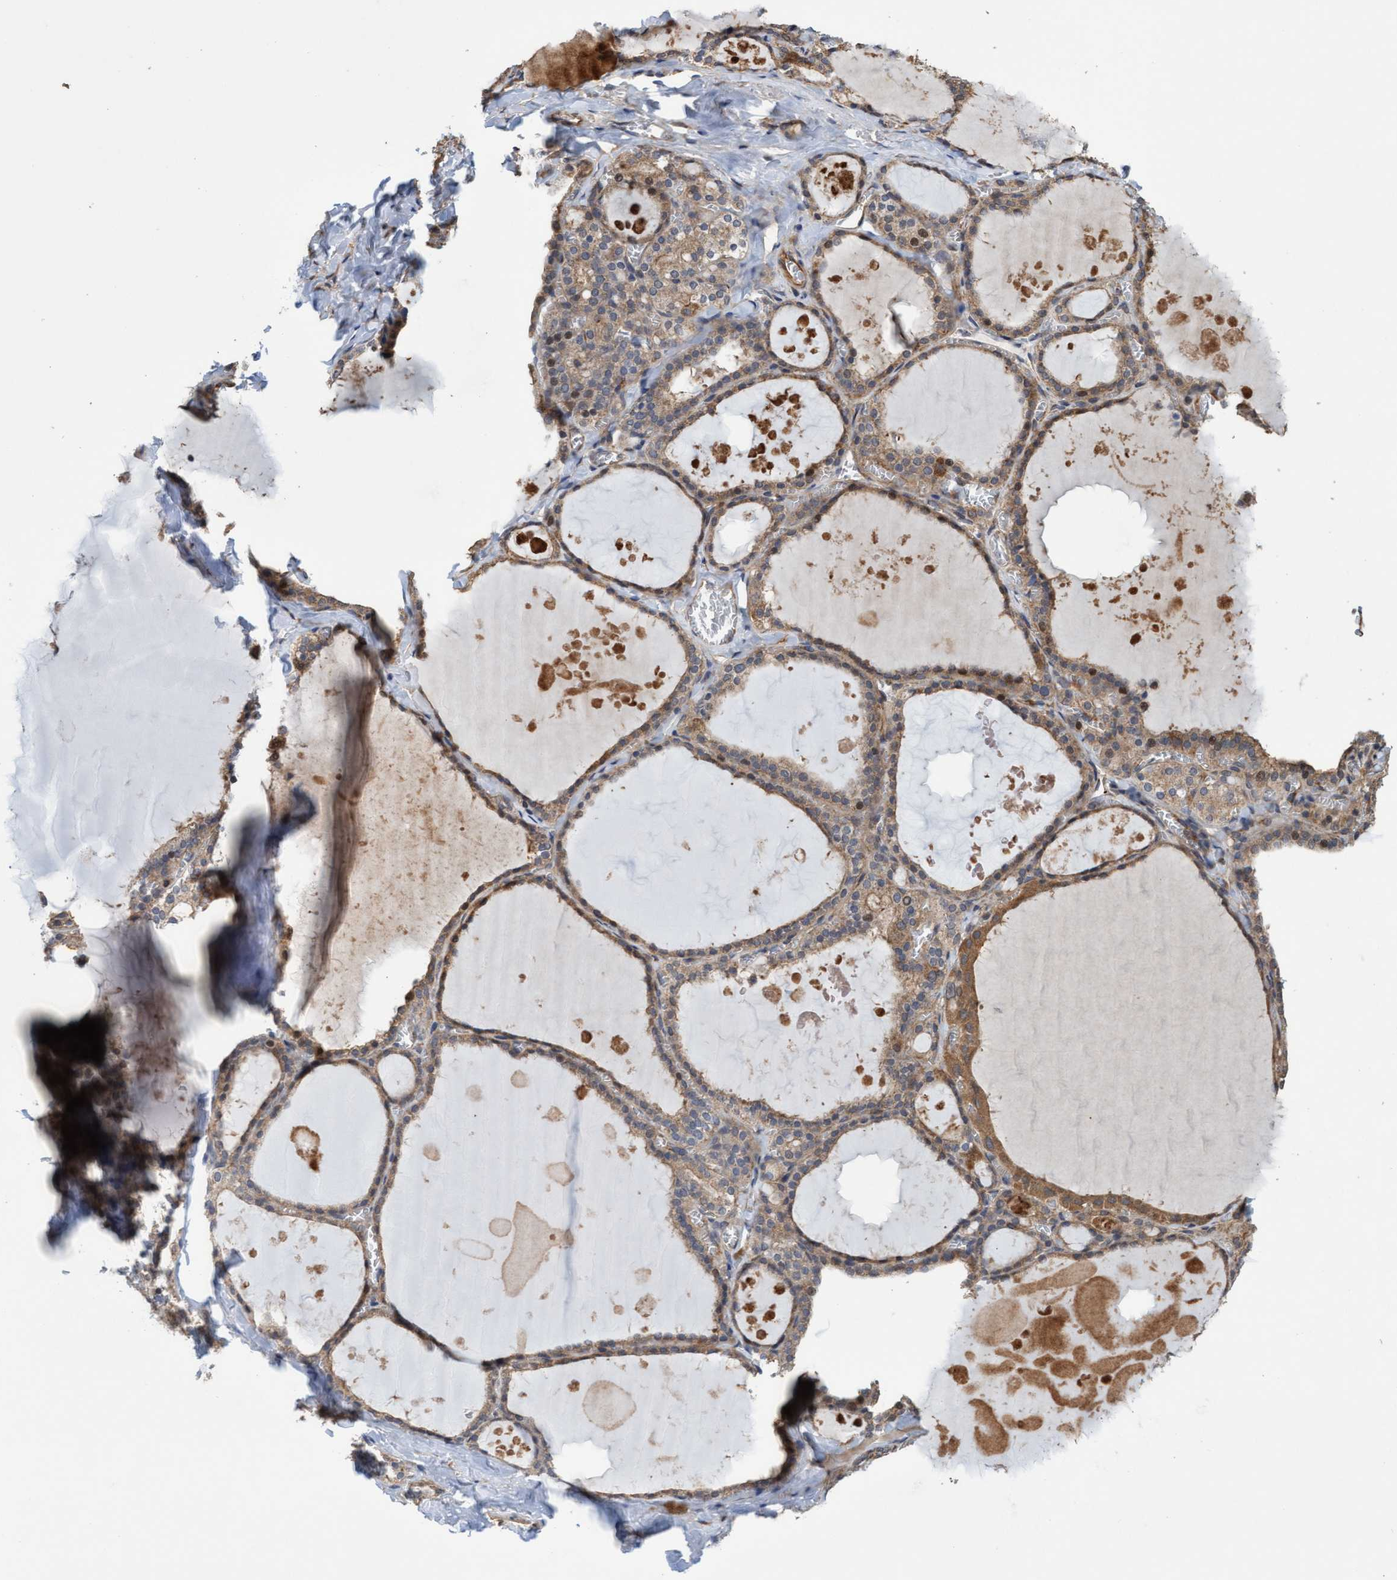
{"staining": {"intensity": "moderate", "quantity": ">75%", "location": "cytoplasmic/membranous"}, "tissue": "thyroid gland", "cell_type": "Glandular cells", "image_type": "normal", "snomed": [{"axis": "morphology", "description": "Normal tissue, NOS"}, {"axis": "topography", "description": "Thyroid gland"}], "caption": "Immunohistochemical staining of benign thyroid gland displays medium levels of moderate cytoplasmic/membranous positivity in approximately >75% of glandular cells.", "gene": "ITFG1", "patient": {"sex": "male", "age": 56}}